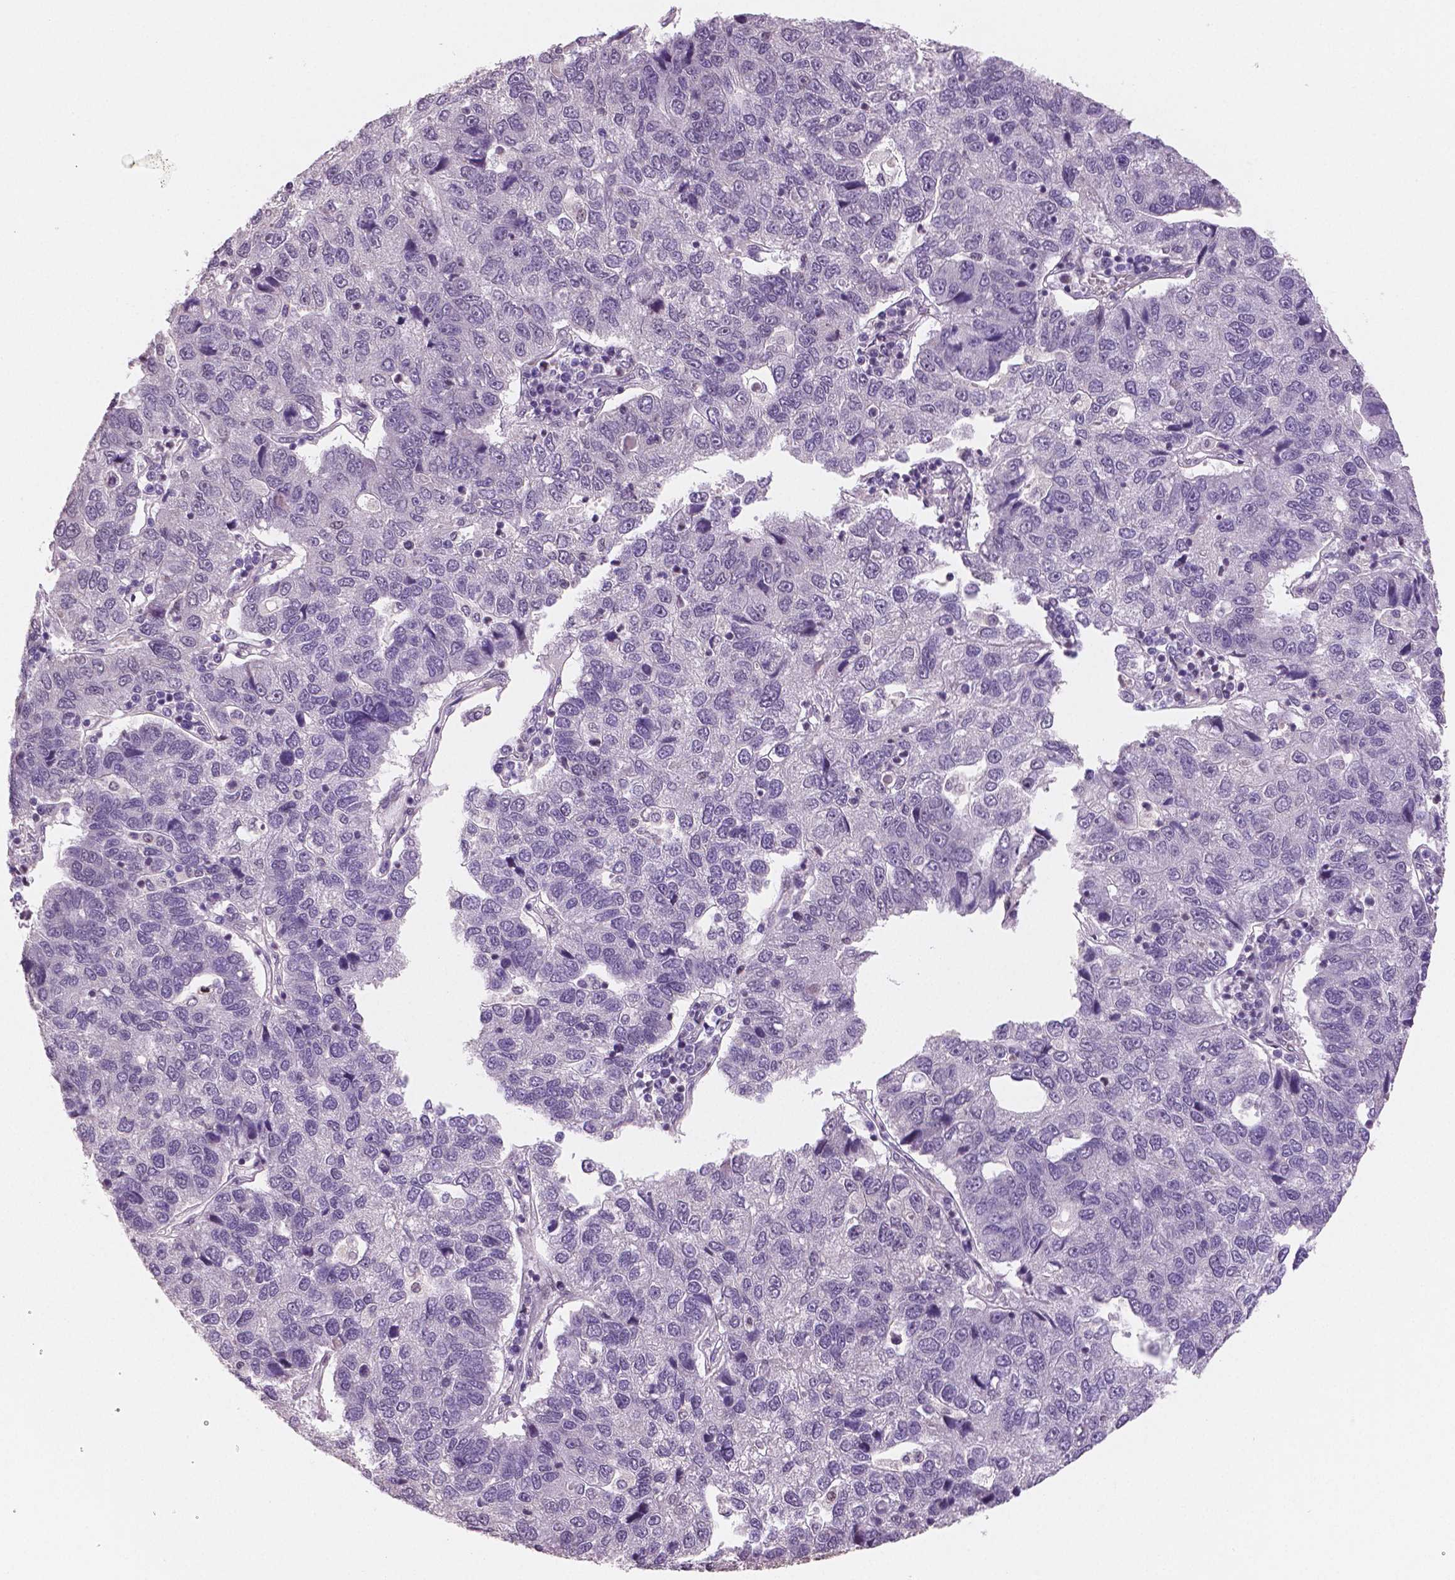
{"staining": {"intensity": "negative", "quantity": "none", "location": "none"}, "tissue": "pancreatic cancer", "cell_type": "Tumor cells", "image_type": "cancer", "snomed": [{"axis": "morphology", "description": "Adenocarcinoma, NOS"}, {"axis": "topography", "description": "Pancreas"}], "caption": "High power microscopy micrograph of an IHC image of pancreatic cancer (adenocarcinoma), revealing no significant expression in tumor cells.", "gene": "STAT3", "patient": {"sex": "female", "age": 61}}